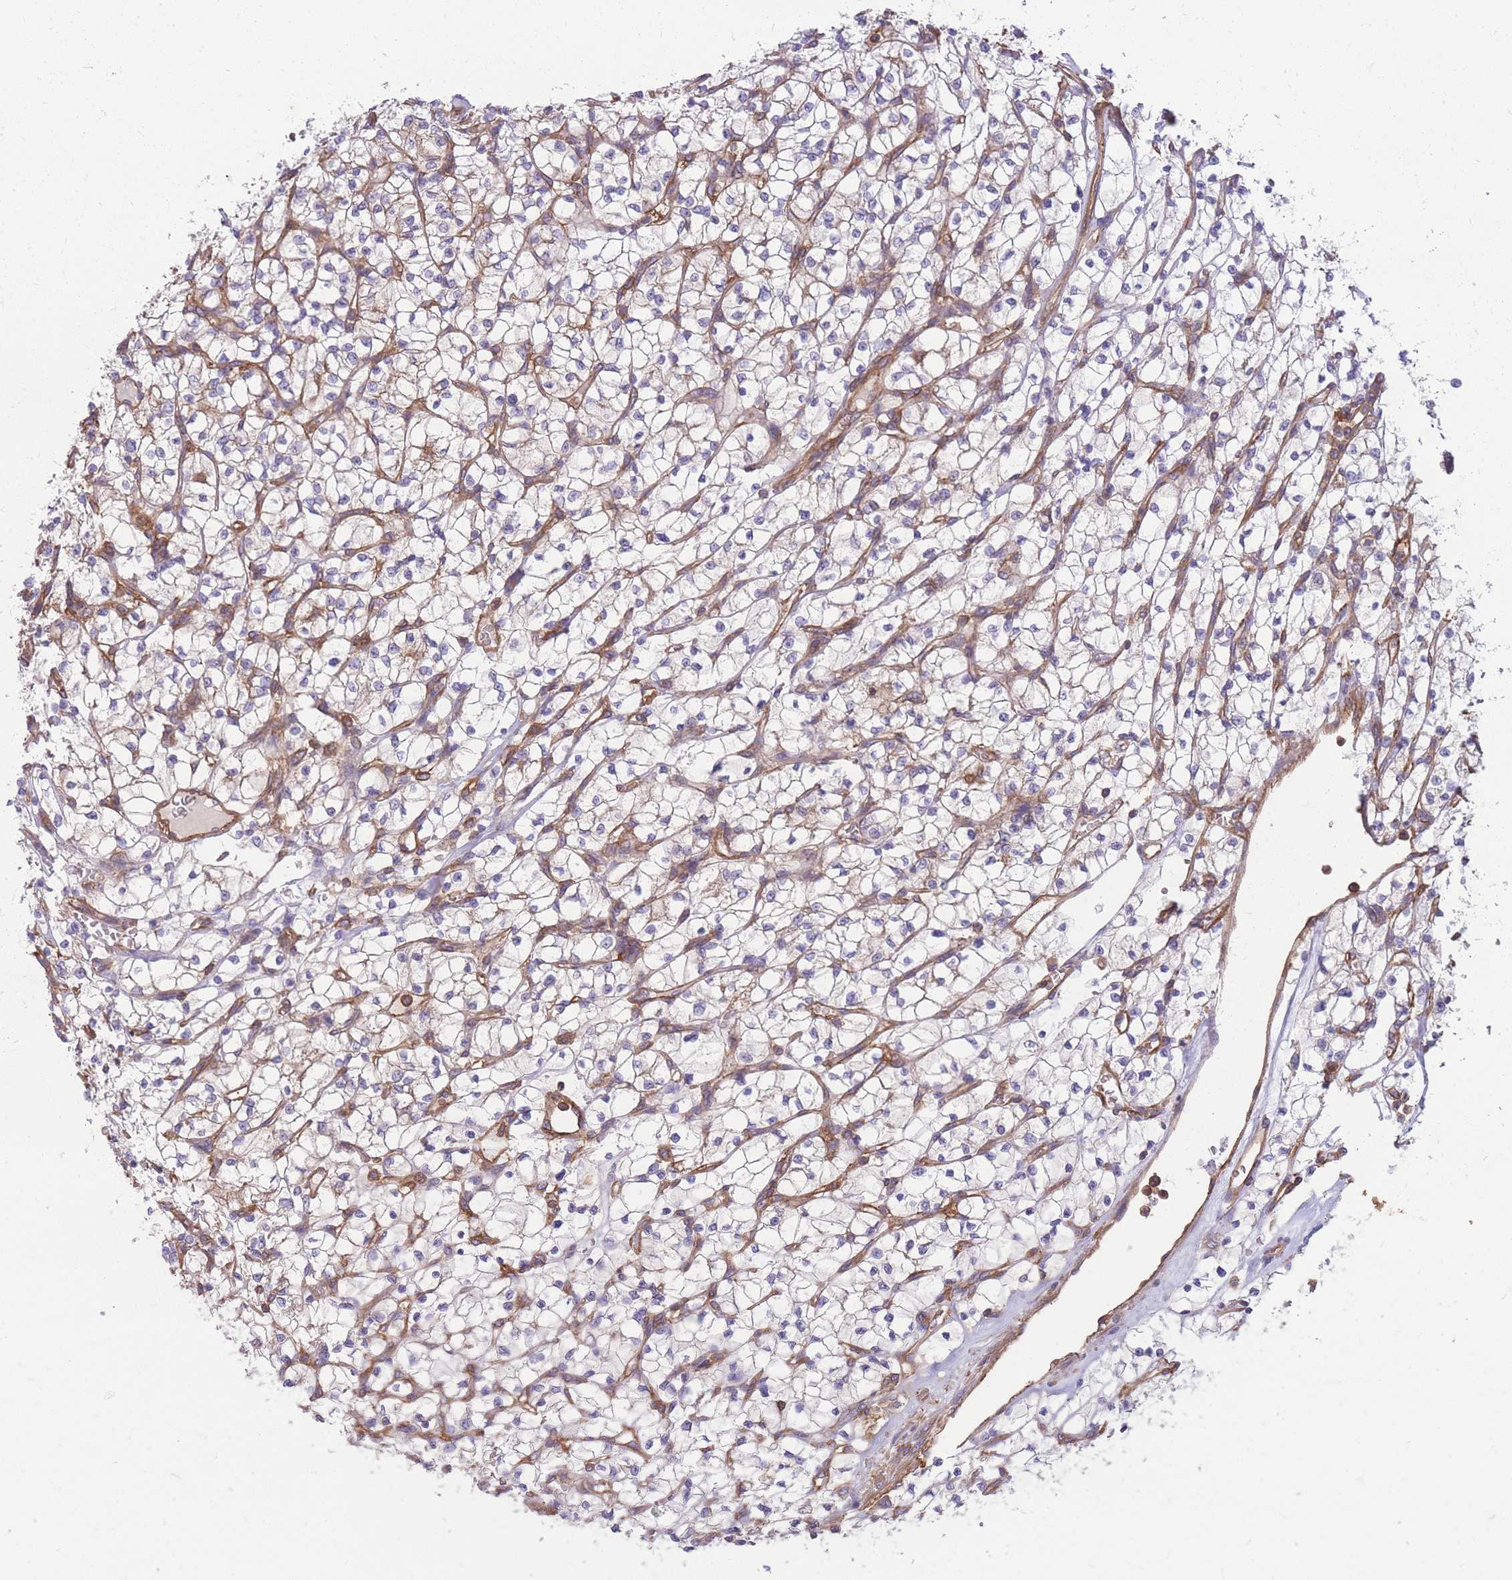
{"staining": {"intensity": "weak", "quantity": "<25%", "location": "cytoplasmic/membranous"}, "tissue": "renal cancer", "cell_type": "Tumor cells", "image_type": "cancer", "snomed": [{"axis": "morphology", "description": "Adenocarcinoma, NOS"}, {"axis": "topography", "description": "Kidney"}], "caption": "Human adenocarcinoma (renal) stained for a protein using immunohistochemistry (IHC) exhibits no staining in tumor cells.", "gene": "GGA1", "patient": {"sex": "female", "age": 64}}